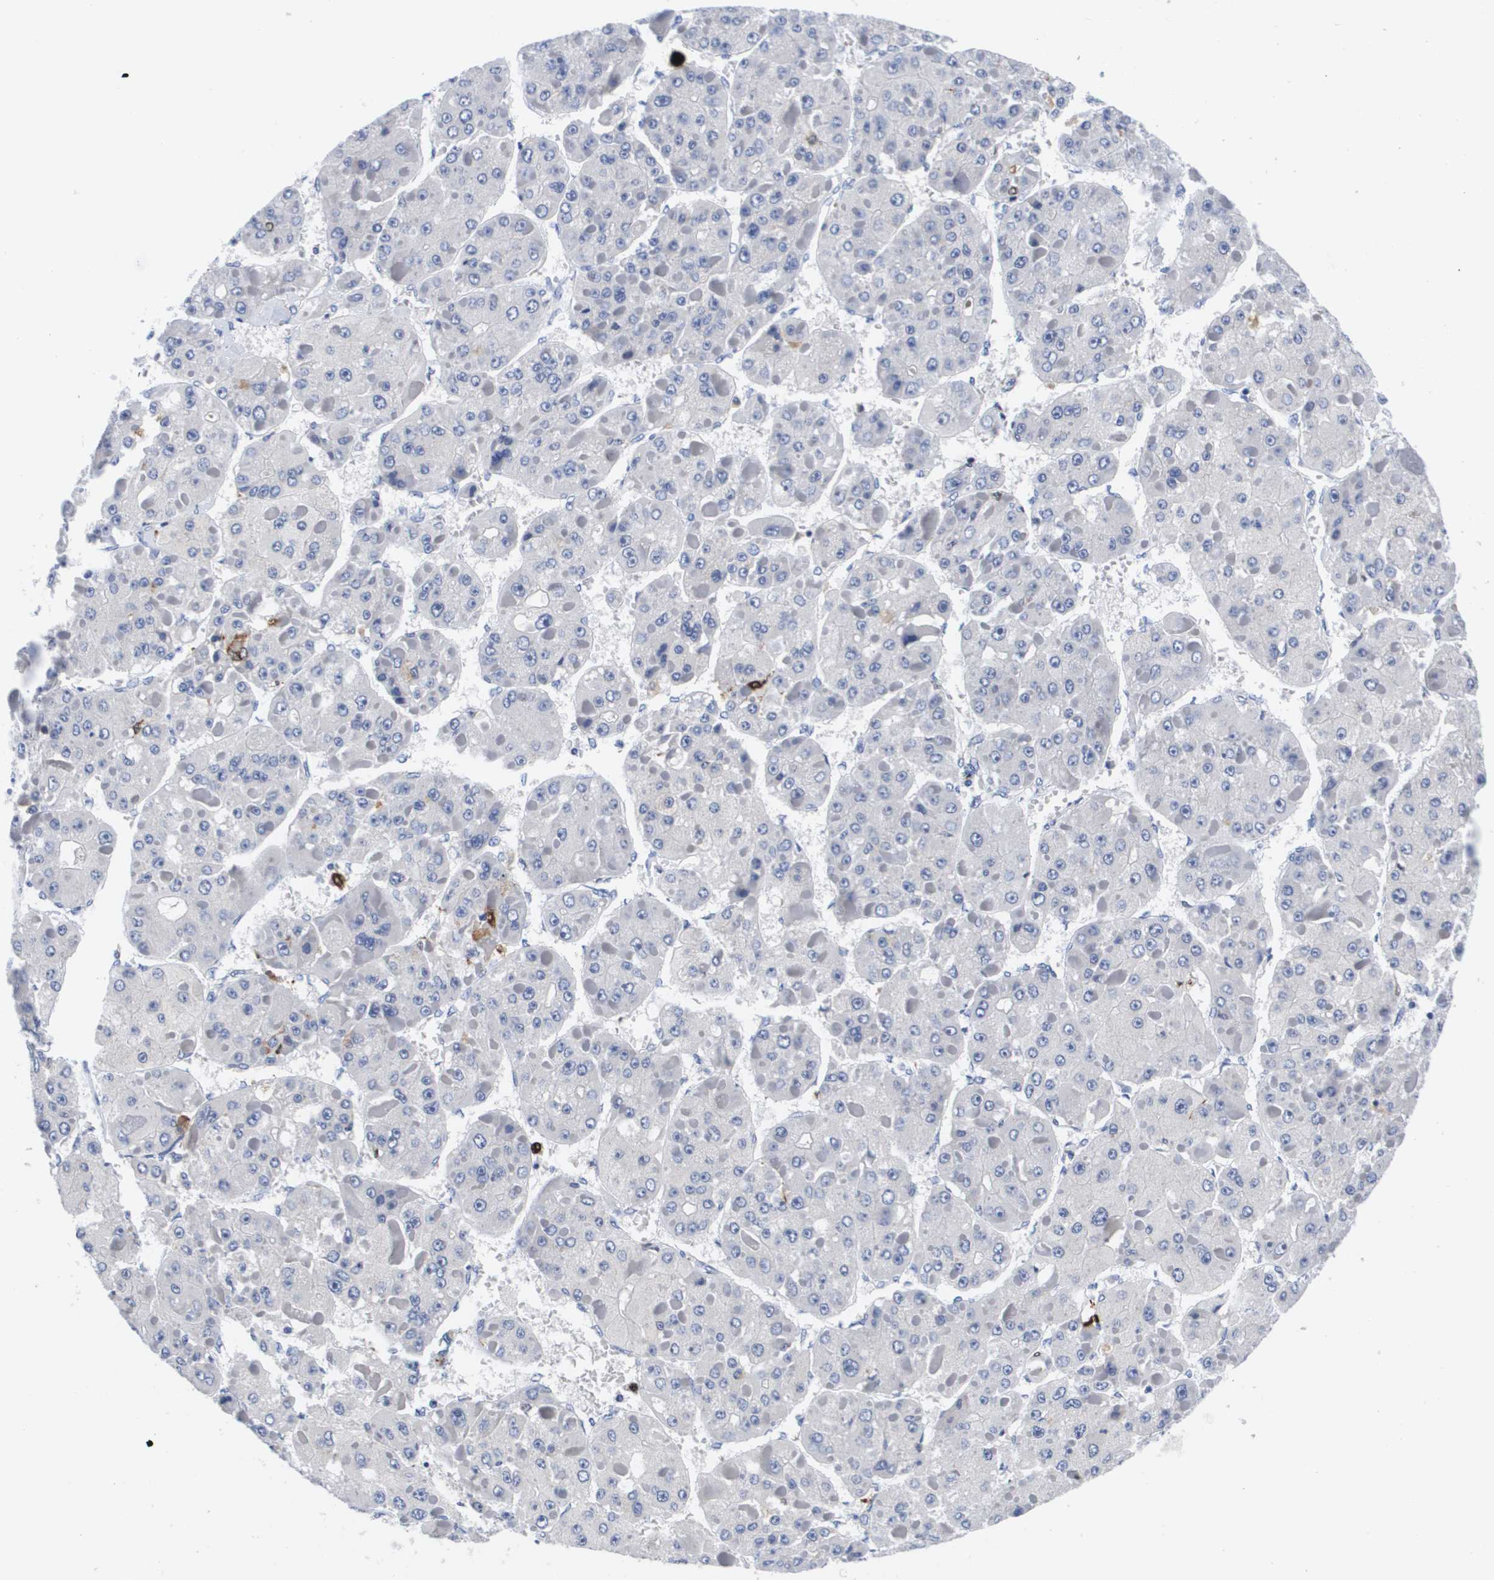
{"staining": {"intensity": "negative", "quantity": "none", "location": "none"}, "tissue": "liver cancer", "cell_type": "Tumor cells", "image_type": "cancer", "snomed": [{"axis": "morphology", "description": "Carcinoma, Hepatocellular, NOS"}, {"axis": "topography", "description": "Liver"}], "caption": "This is an IHC photomicrograph of hepatocellular carcinoma (liver). There is no positivity in tumor cells.", "gene": "HMOX1", "patient": {"sex": "female", "age": 73}}